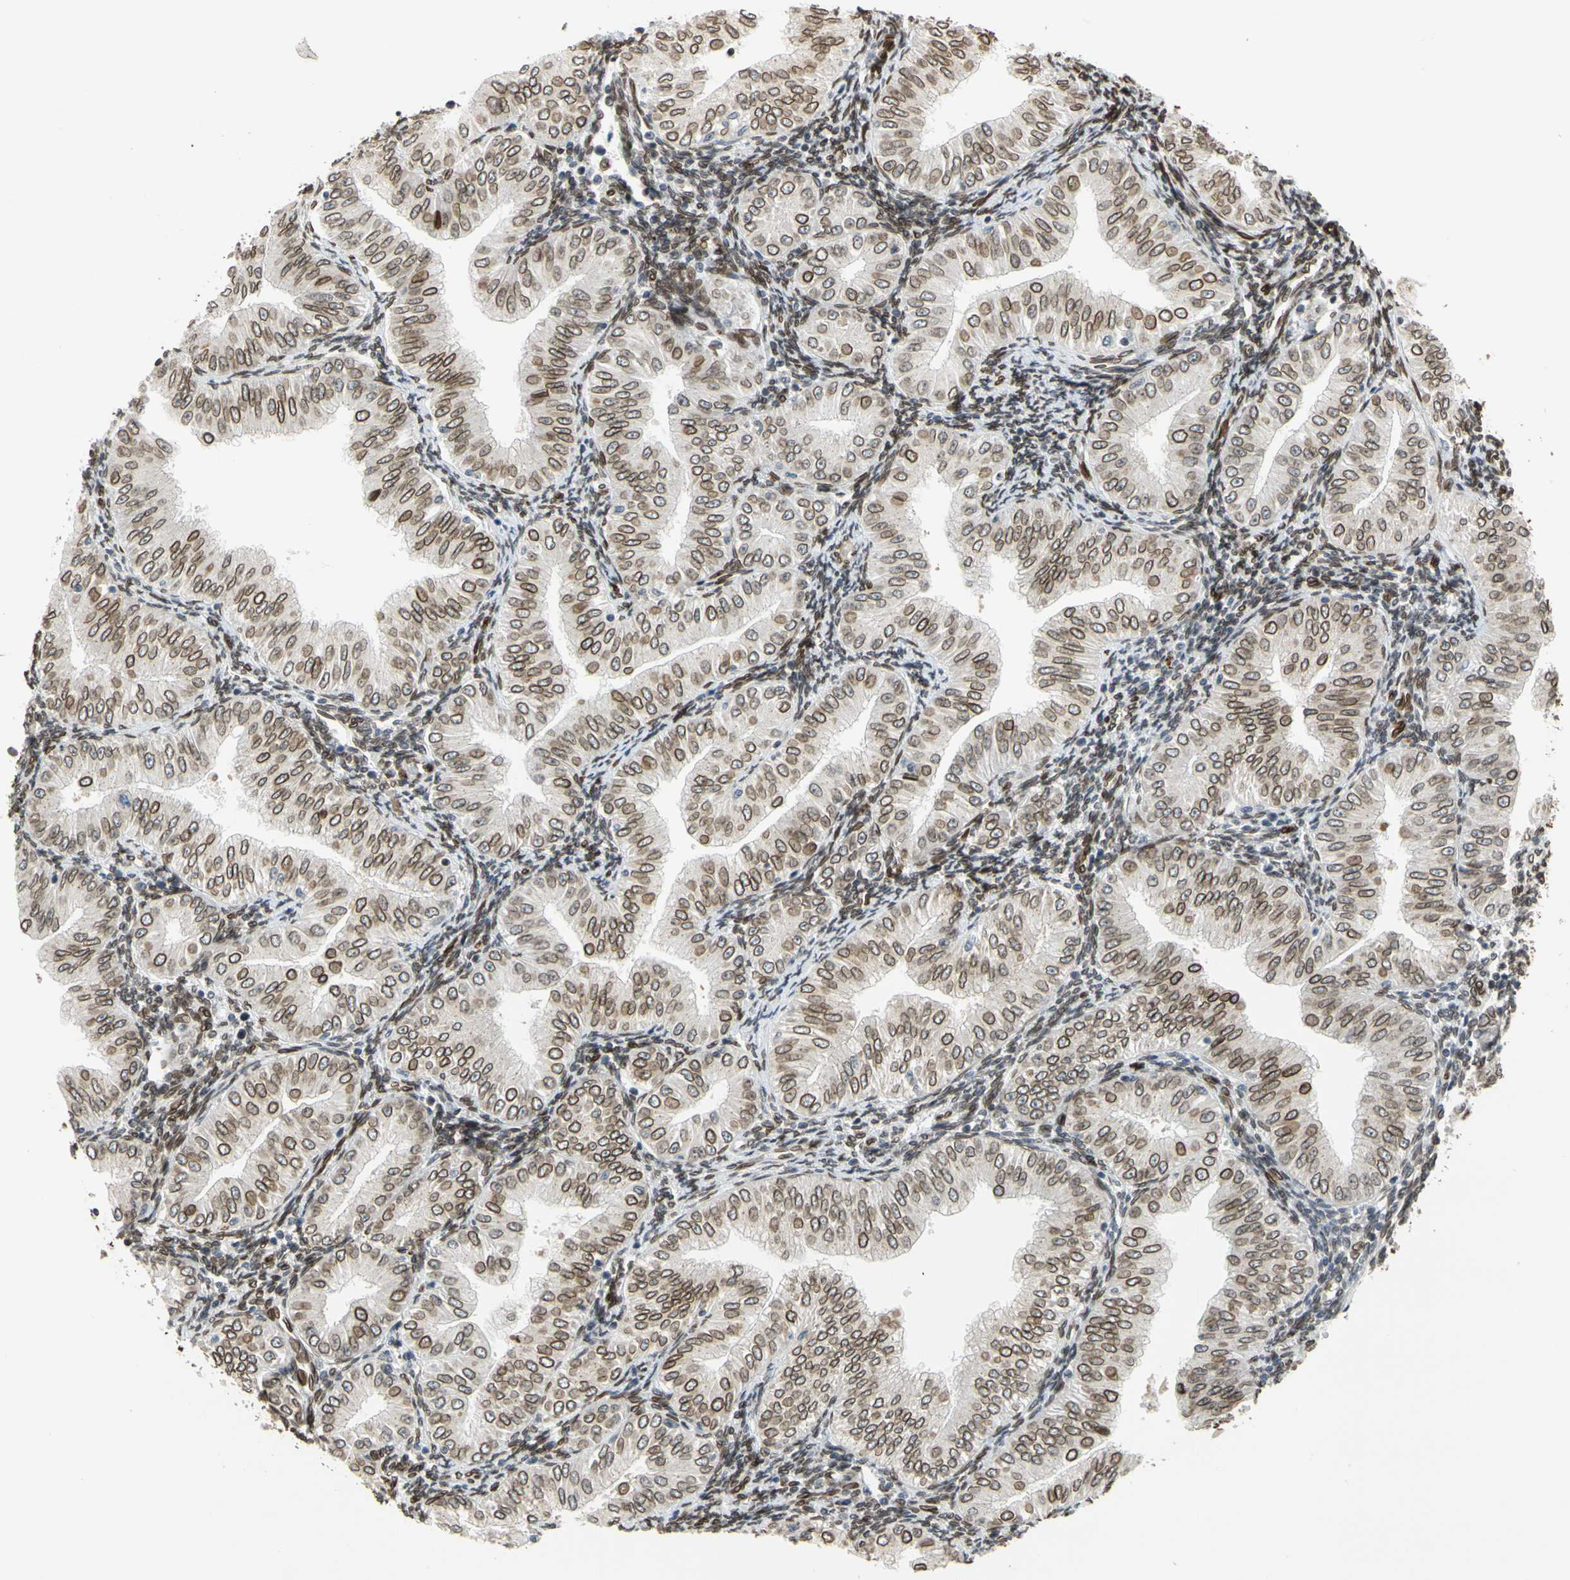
{"staining": {"intensity": "moderate", "quantity": ">75%", "location": "cytoplasmic/membranous,nuclear"}, "tissue": "endometrial cancer", "cell_type": "Tumor cells", "image_type": "cancer", "snomed": [{"axis": "morphology", "description": "Normal tissue, NOS"}, {"axis": "morphology", "description": "Adenocarcinoma, NOS"}, {"axis": "topography", "description": "Endometrium"}], "caption": "Immunohistochemistry (DAB (3,3'-diaminobenzidine)) staining of endometrial cancer demonstrates moderate cytoplasmic/membranous and nuclear protein expression in approximately >75% of tumor cells. (IHC, brightfield microscopy, high magnification).", "gene": "SUN1", "patient": {"sex": "female", "age": 53}}